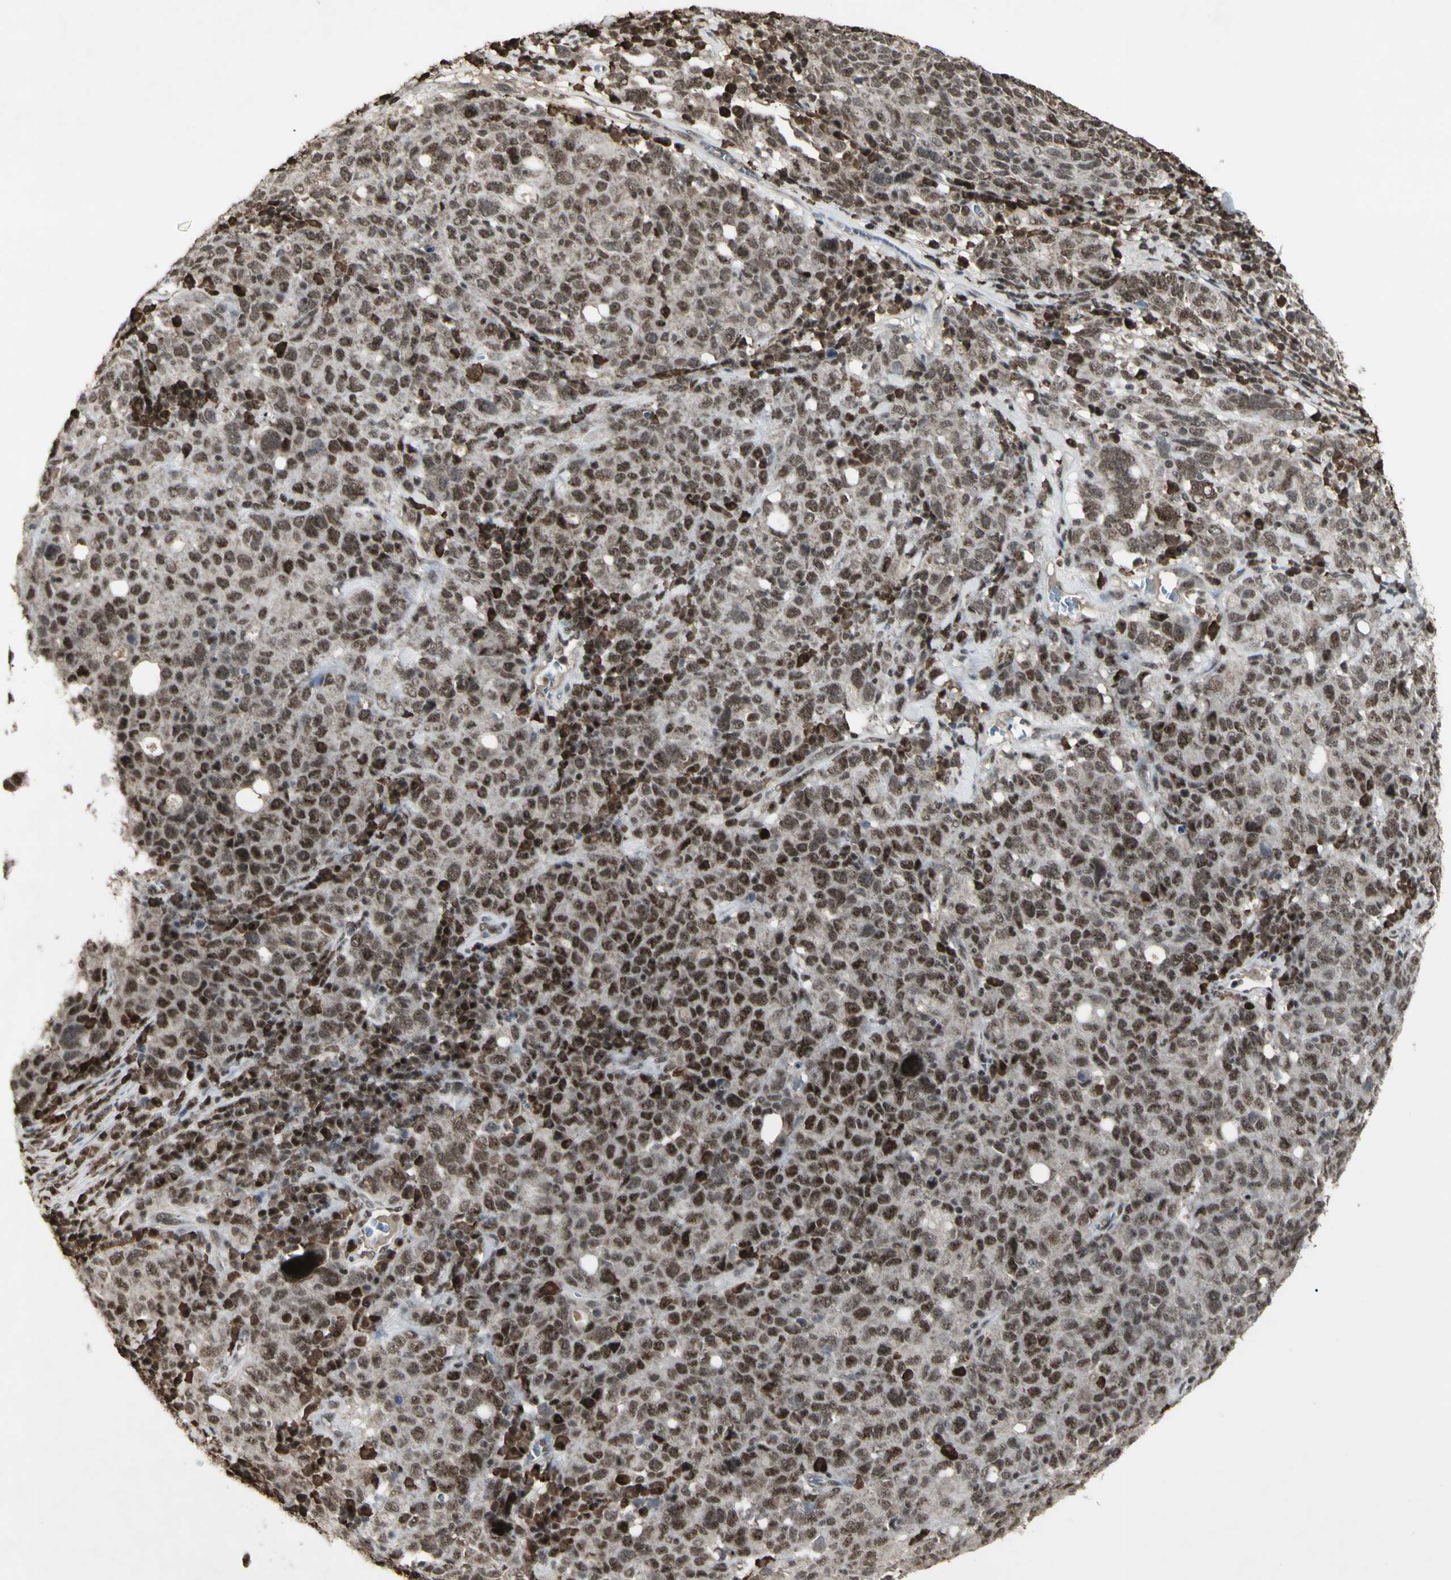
{"staining": {"intensity": "moderate", "quantity": ">75%", "location": "nuclear"}, "tissue": "ovarian cancer", "cell_type": "Tumor cells", "image_type": "cancer", "snomed": [{"axis": "morphology", "description": "Carcinoma, endometroid"}, {"axis": "topography", "description": "Ovary"}], "caption": "Moderate nuclear positivity for a protein is seen in about >75% of tumor cells of ovarian endometroid carcinoma using immunohistochemistry.", "gene": "CCNT1", "patient": {"sex": "female", "age": 62}}